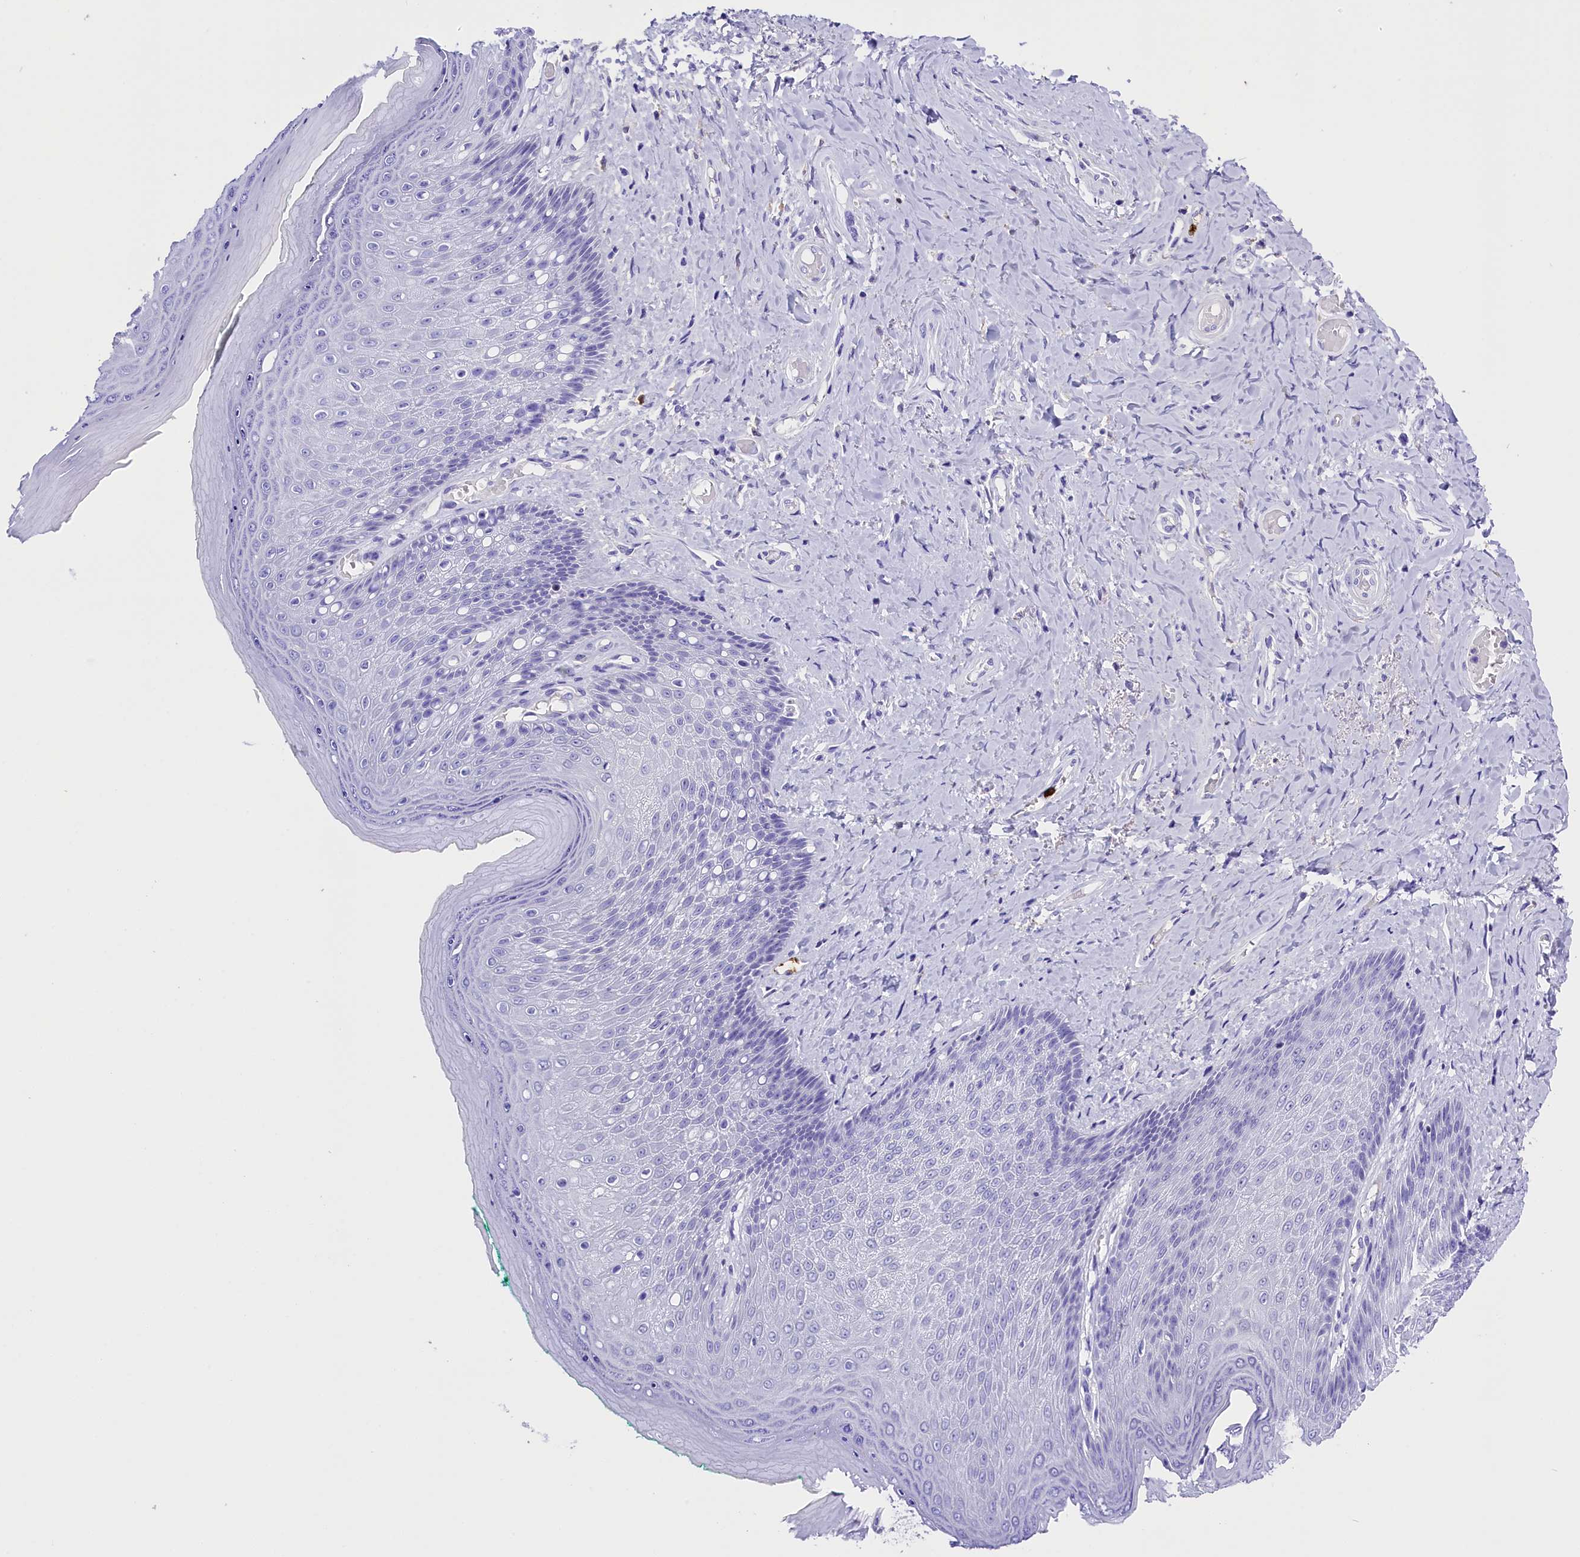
{"staining": {"intensity": "negative", "quantity": "none", "location": "none"}, "tissue": "skin", "cell_type": "Epidermal cells", "image_type": "normal", "snomed": [{"axis": "morphology", "description": "Normal tissue, NOS"}, {"axis": "topography", "description": "Anal"}], "caption": "DAB (3,3'-diaminobenzidine) immunohistochemical staining of benign skin displays no significant expression in epidermal cells. Nuclei are stained in blue.", "gene": "CLC", "patient": {"sex": "male", "age": 78}}